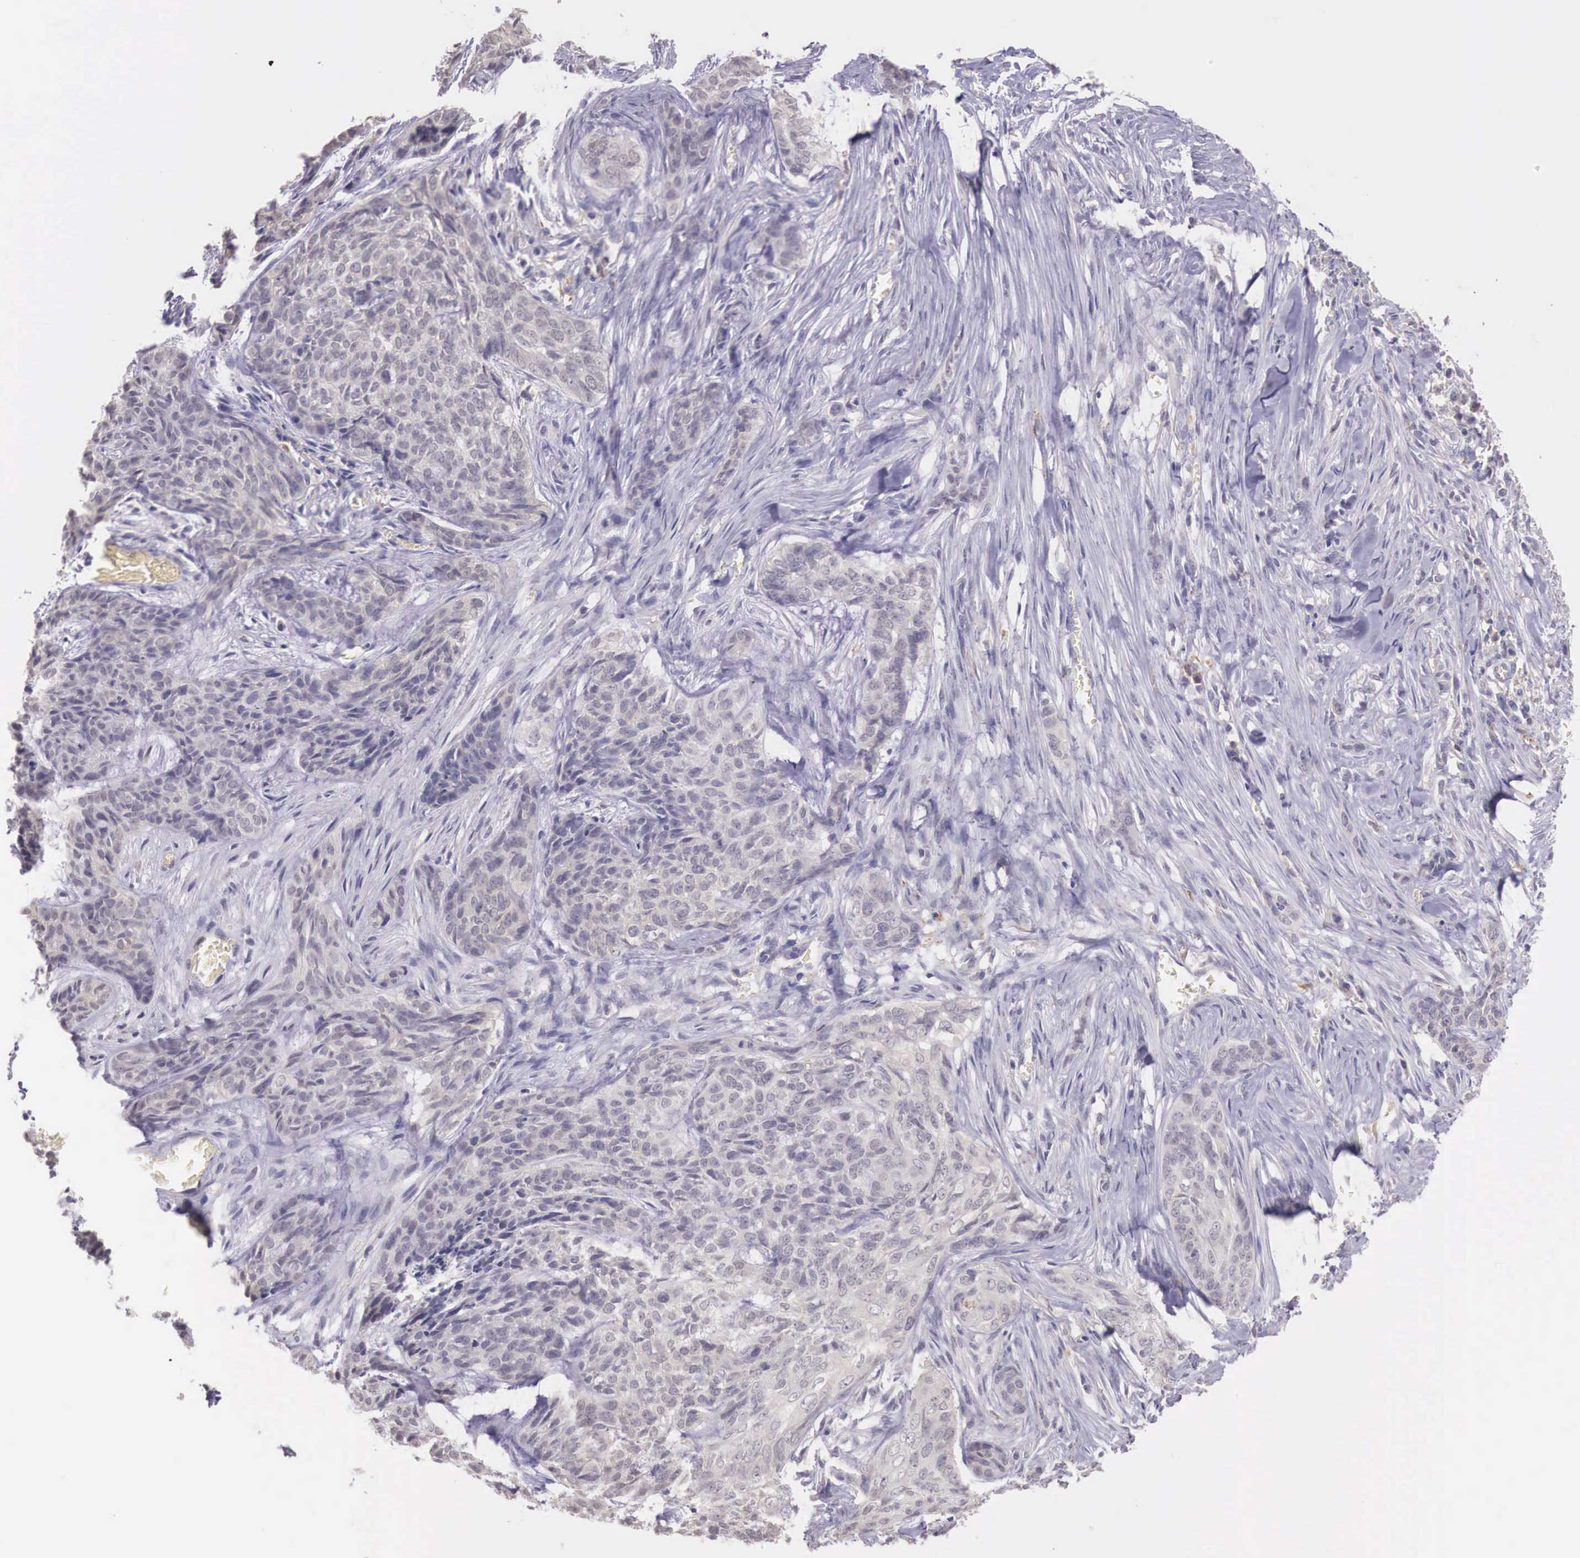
{"staining": {"intensity": "weak", "quantity": "<25%", "location": "cytoplasmic/membranous"}, "tissue": "skin cancer", "cell_type": "Tumor cells", "image_type": "cancer", "snomed": [{"axis": "morphology", "description": "Normal tissue, NOS"}, {"axis": "morphology", "description": "Basal cell carcinoma"}, {"axis": "topography", "description": "Skin"}], "caption": "An IHC histopathology image of skin basal cell carcinoma is shown. There is no staining in tumor cells of skin basal cell carcinoma.", "gene": "CHRDL1", "patient": {"sex": "female", "age": 65}}